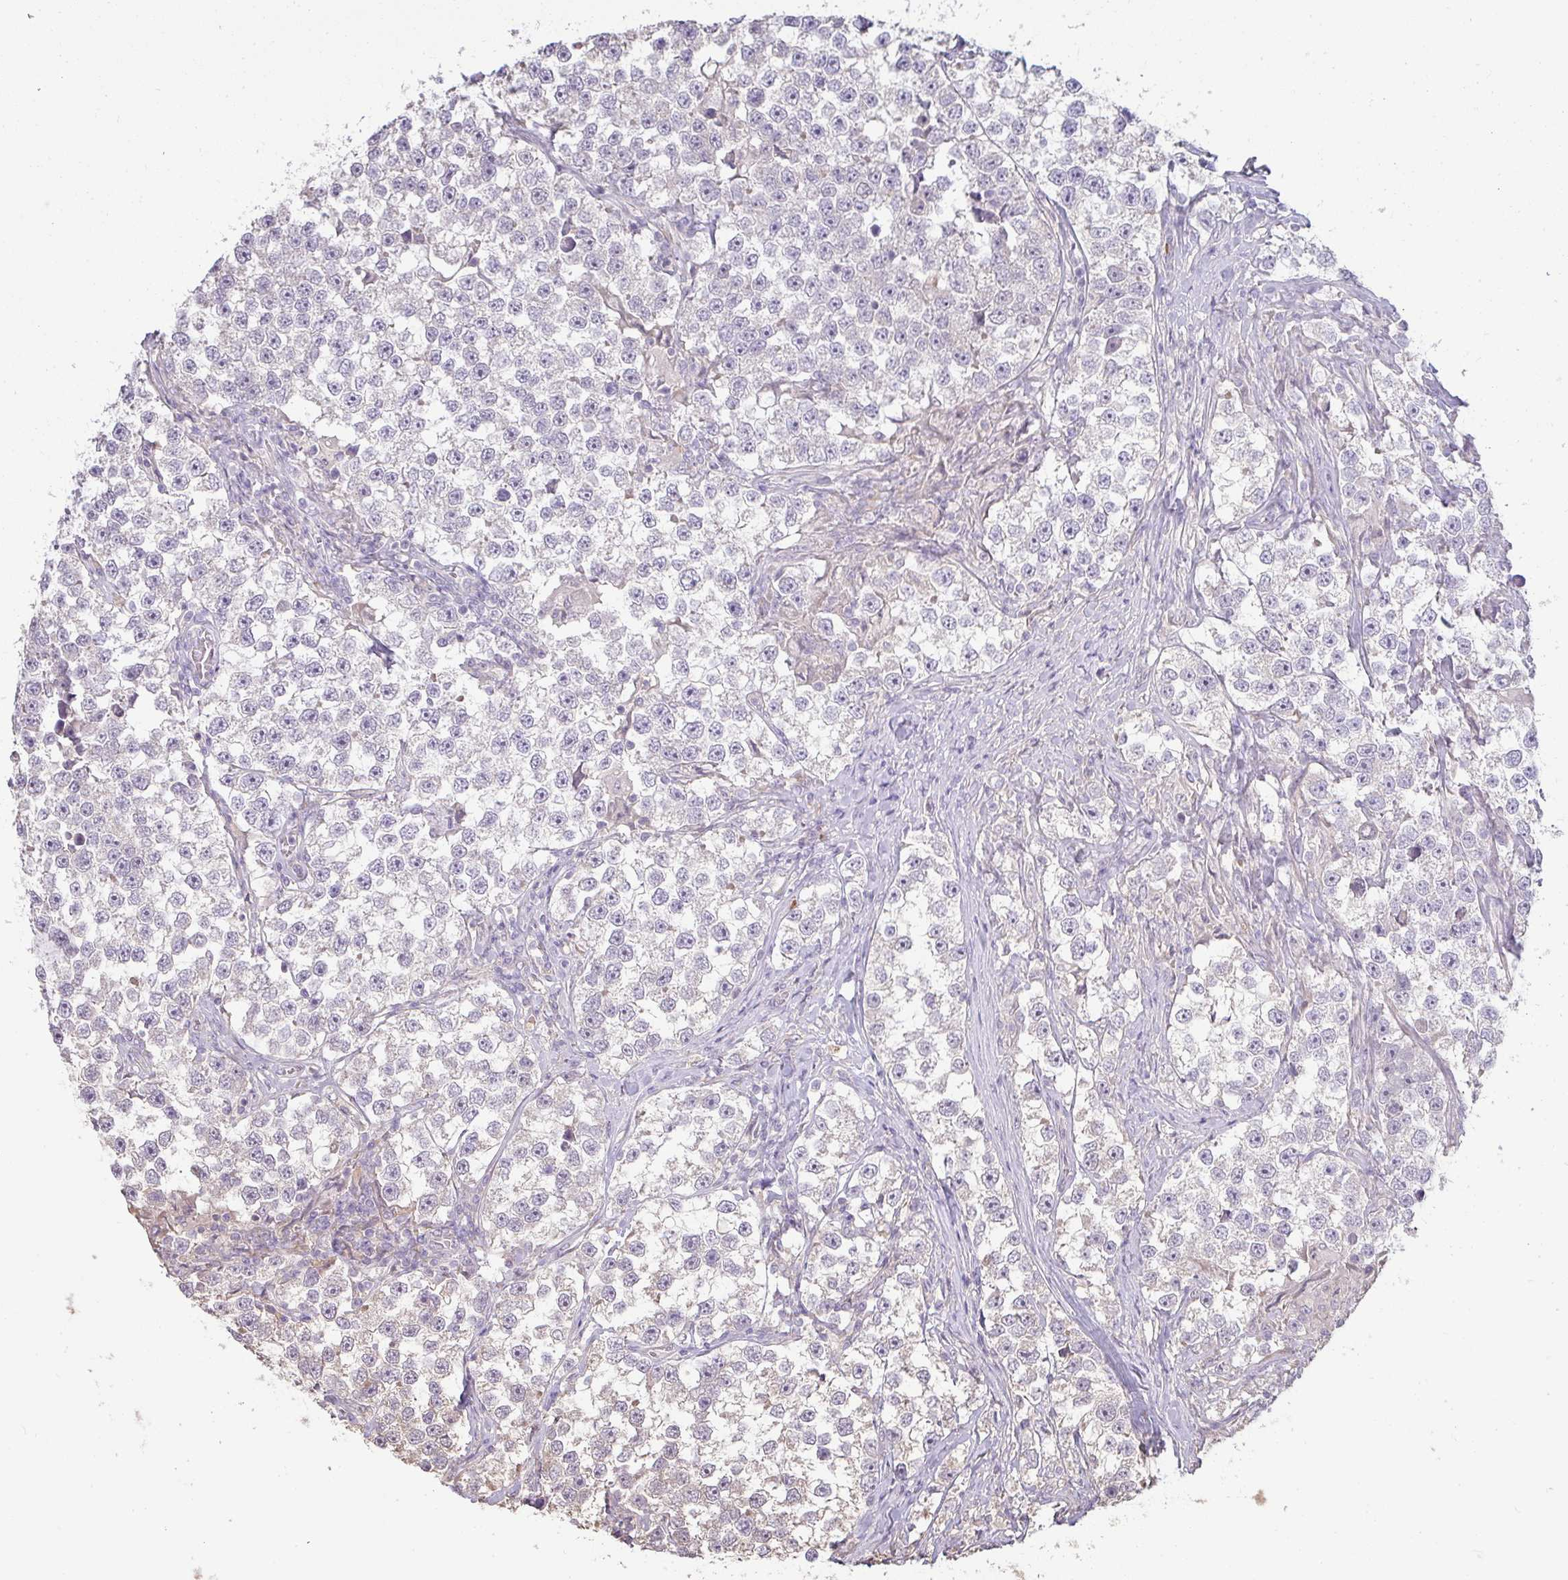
{"staining": {"intensity": "negative", "quantity": "none", "location": "none"}, "tissue": "testis cancer", "cell_type": "Tumor cells", "image_type": "cancer", "snomed": [{"axis": "morphology", "description": "Seminoma, NOS"}, {"axis": "topography", "description": "Testis"}], "caption": "IHC micrograph of neoplastic tissue: human seminoma (testis) stained with DAB reveals no significant protein expression in tumor cells.", "gene": "BRINP3", "patient": {"sex": "male", "age": 46}}